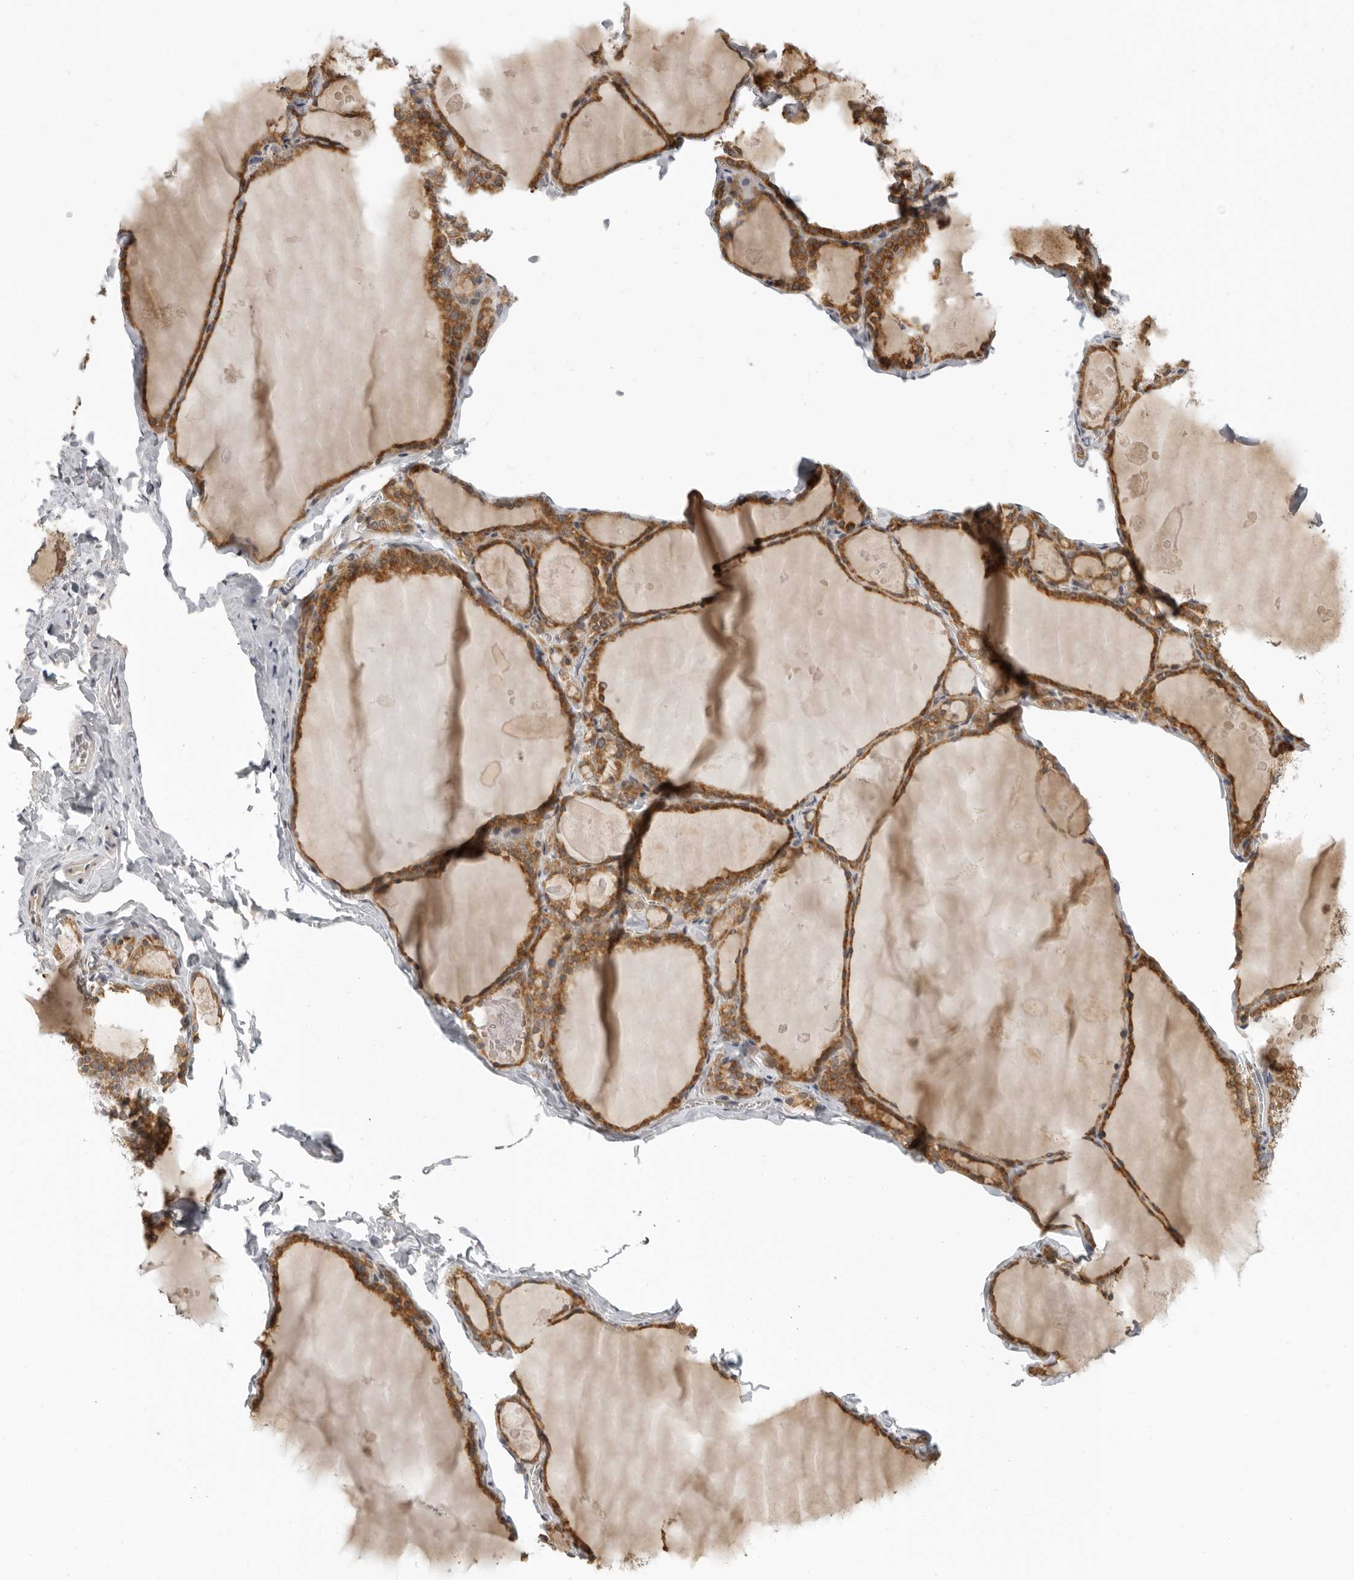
{"staining": {"intensity": "moderate", "quantity": ">75%", "location": "cytoplasmic/membranous"}, "tissue": "thyroid gland", "cell_type": "Glandular cells", "image_type": "normal", "snomed": [{"axis": "morphology", "description": "Normal tissue, NOS"}, {"axis": "topography", "description": "Thyroid gland"}], "caption": "DAB (3,3'-diaminobenzidine) immunohistochemical staining of unremarkable thyroid gland shows moderate cytoplasmic/membranous protein expression in about >75% of glandular cells. The protein is stained brown, and the nuclei are stained in blue (DAB (3,3'-diaminobenzidine) IHC with brightfield microscopy, high magnification).", "gene": "PRRC2A", "patient": {"sex": "male", "age": 56}}